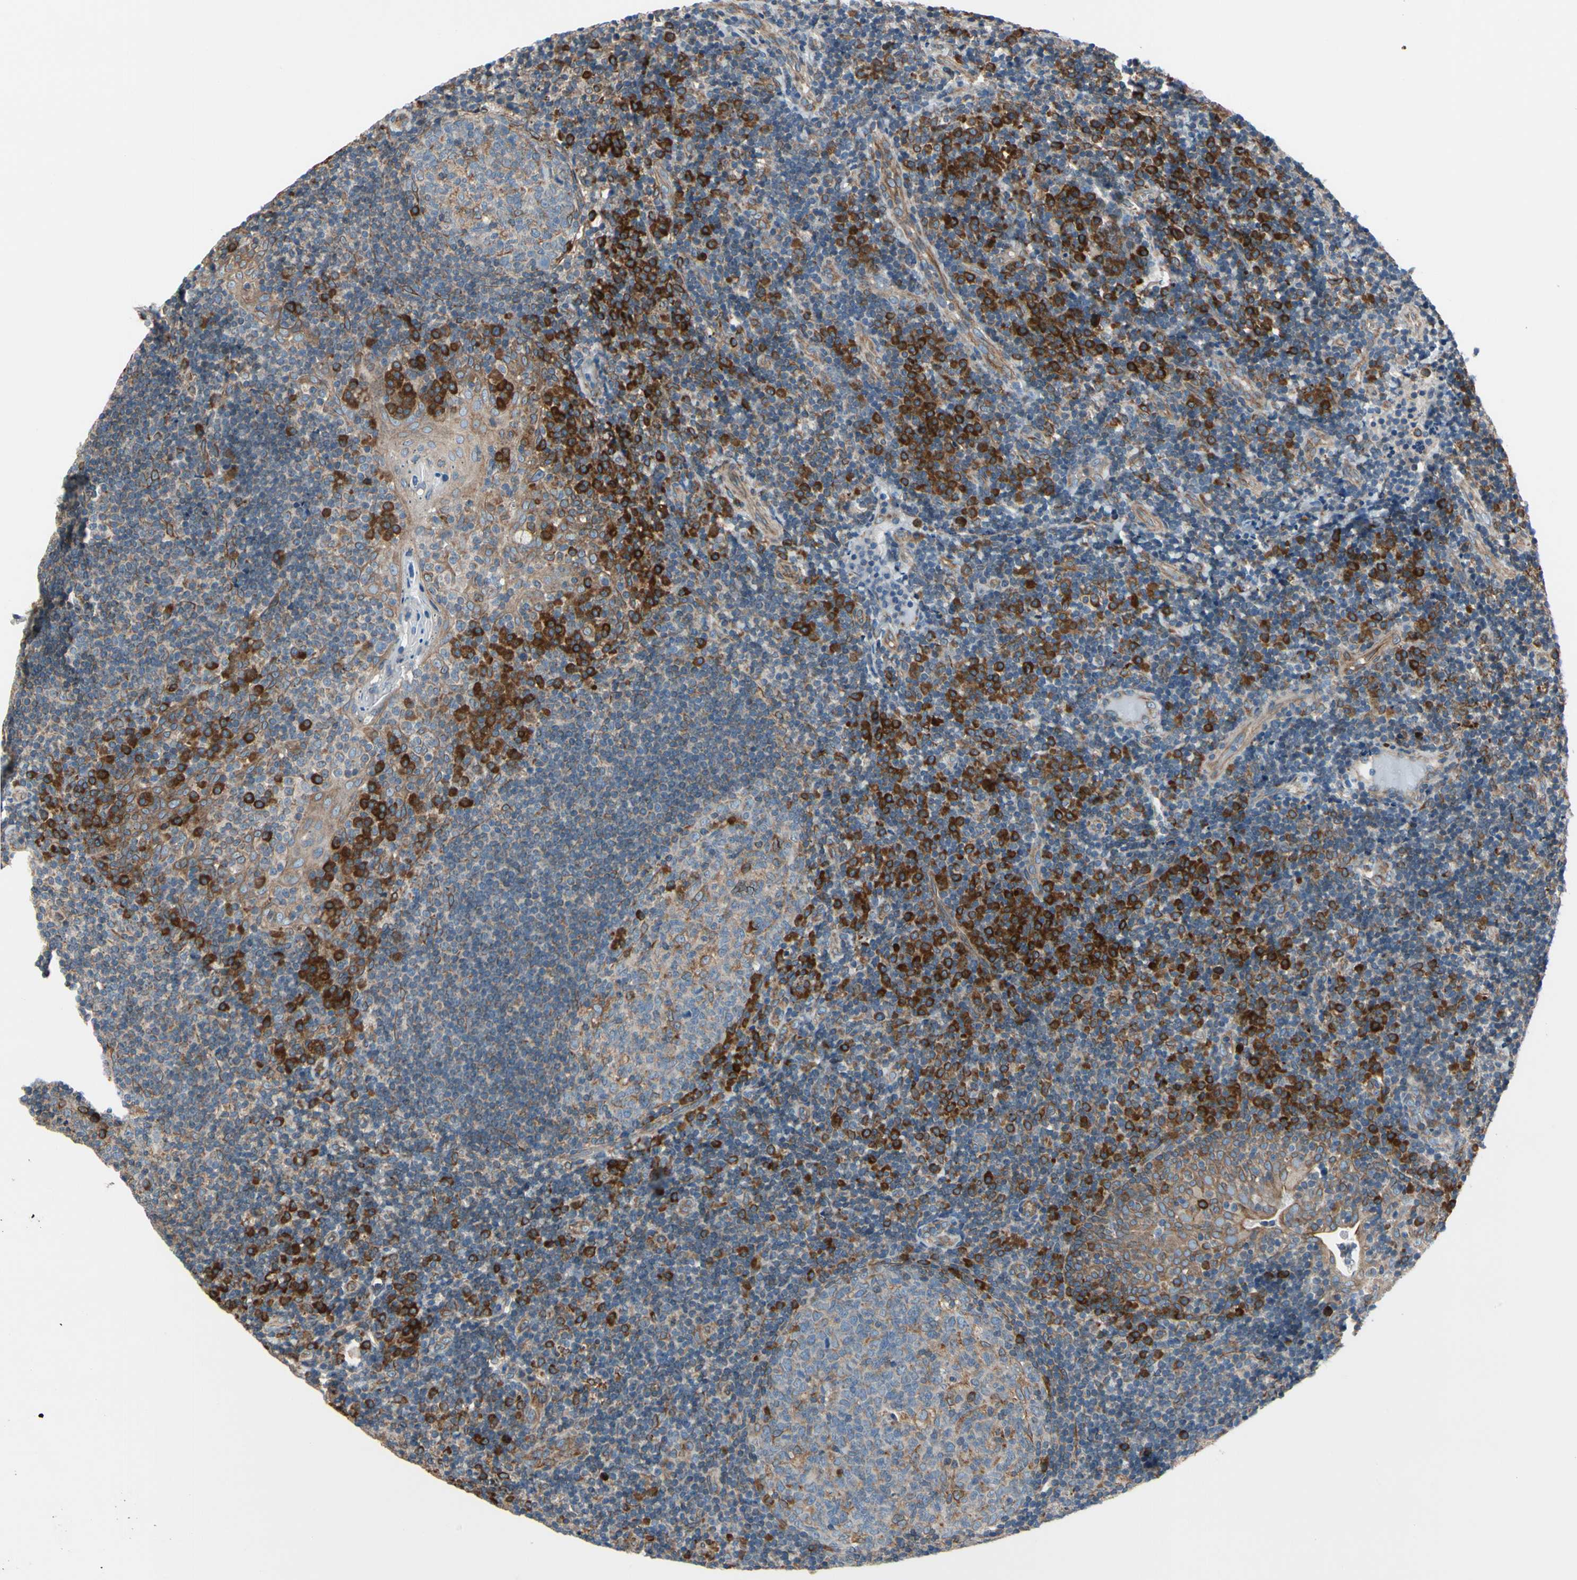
{"staining": {"intensity": "strong", "quantity": "<25%", "location": "cytoplasmic/membranous"}, "tissue": "tonsil", "cell_type": "Germinal center cells", "image_type": "normal", "snomed": [{"axis": "morphology", "description": "Normal tissue, NOS"}, {"axis": "topography", "description": "Tonsil"}], "caption": "The photomicrograph displays a brown stain indicating the presence of a protein in the cytoplasmic/membranous of germinal center cells in tonsil. (Brightfield microscopy of DAB IHC at high magnification).", "gene": "CLCC1", "patient": {"sex": "female", "age": 40}}